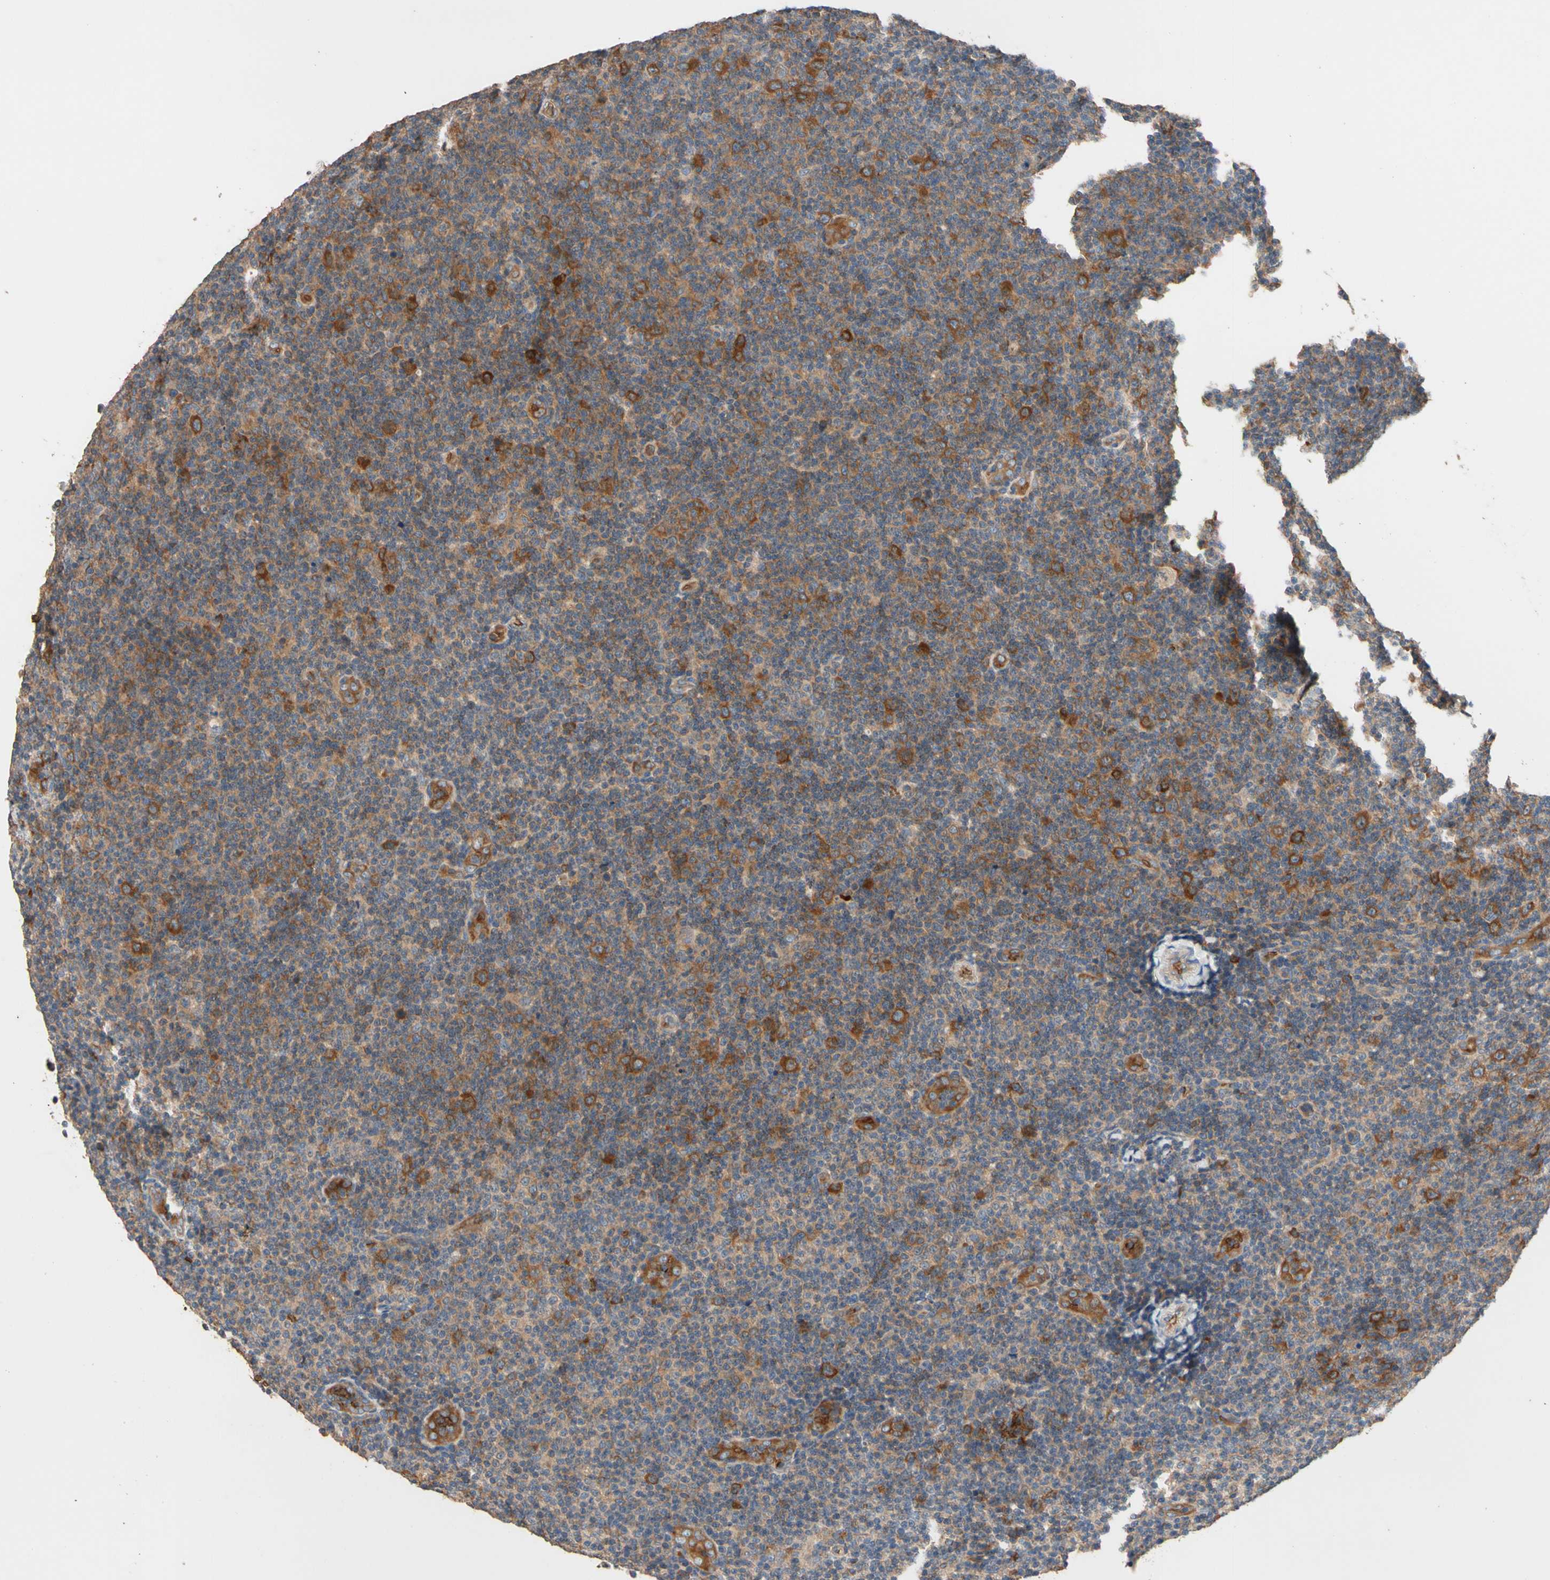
{"staining": {"intensity": "moderate", "quantity": "25%-75%", "location": "cytoplasmic/membranous"}, "tissue": "lymphoma", "cell_type": "Tumor cells", "image_type": "cancer", "snomed": [{"axis": "morphology", "description": "Malignant lymphoma, non-Hodgkin's type, Low grade"}, {"axis": "topography", "description": "Lymph node"}], "caption": "A medium amount of moderate cytoplasmic/membranous staining is seen in about 25%-75% of tumor cells in malignant lymphoma, non-Hodgkin's type (low-grade) tissue.", "gene": "RIOK2", "patient": {"sex": "male", "age": 83}}